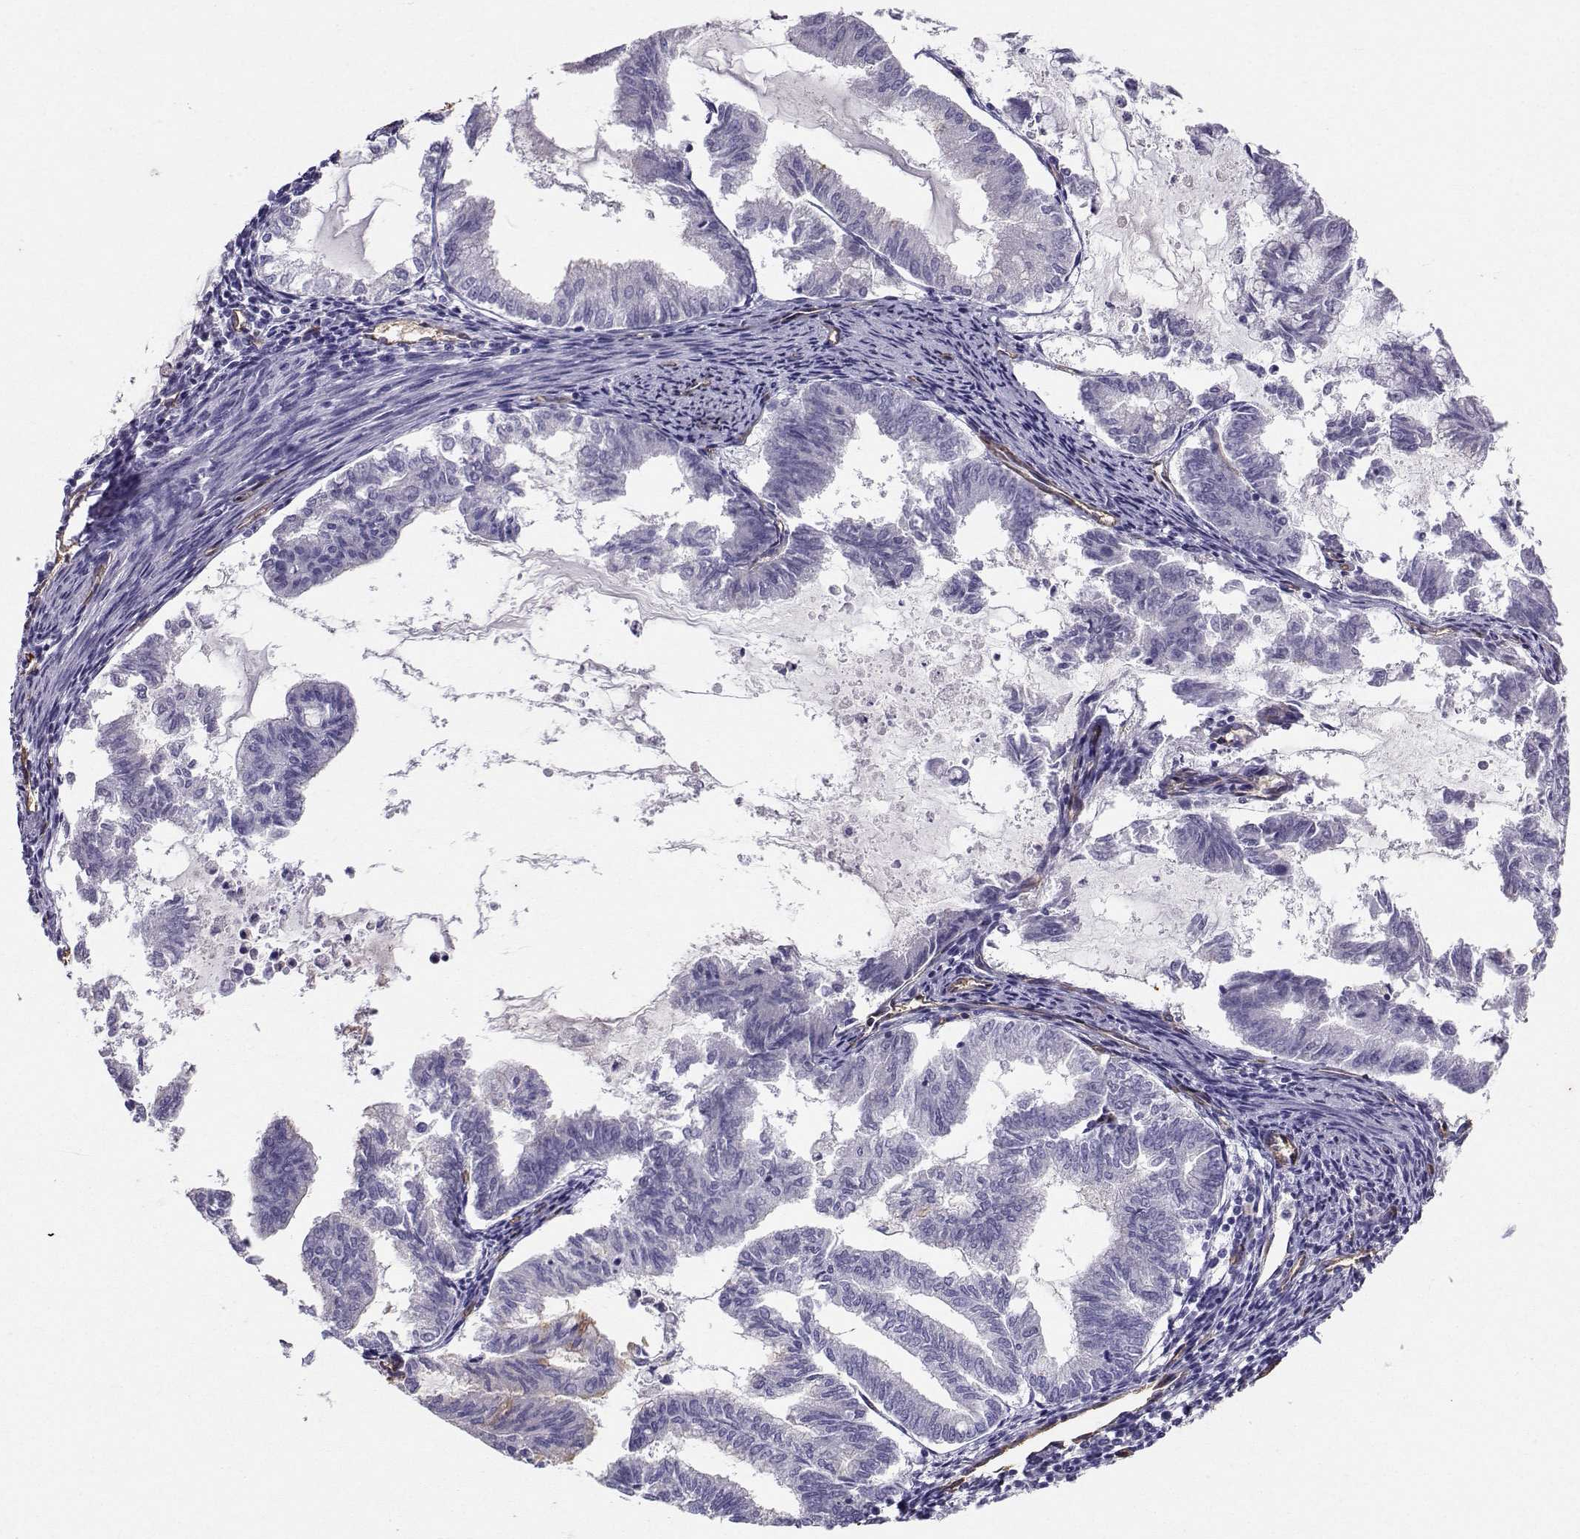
{"staining": {"intensity": "moderate", "quantity": "<25%", "location": "cytoplasmic/membranous"}, "tissue": "endometrial cancer", "cell_type": "Tumor cells", "image_type": "cancer", "snomed": [{"axis": "morphology", "description": "Adenocarcinoma, NOS"}, {"axis": "topography", "description": "Endometrium"}], "caption": "Tumor cells display low levels of moderate cytoplasmic/membranous positivity in approximately <25% of cells in human endometrial cancer.", "gene": "CLUL1", "patient": {"sex": "female", "age": 79}}